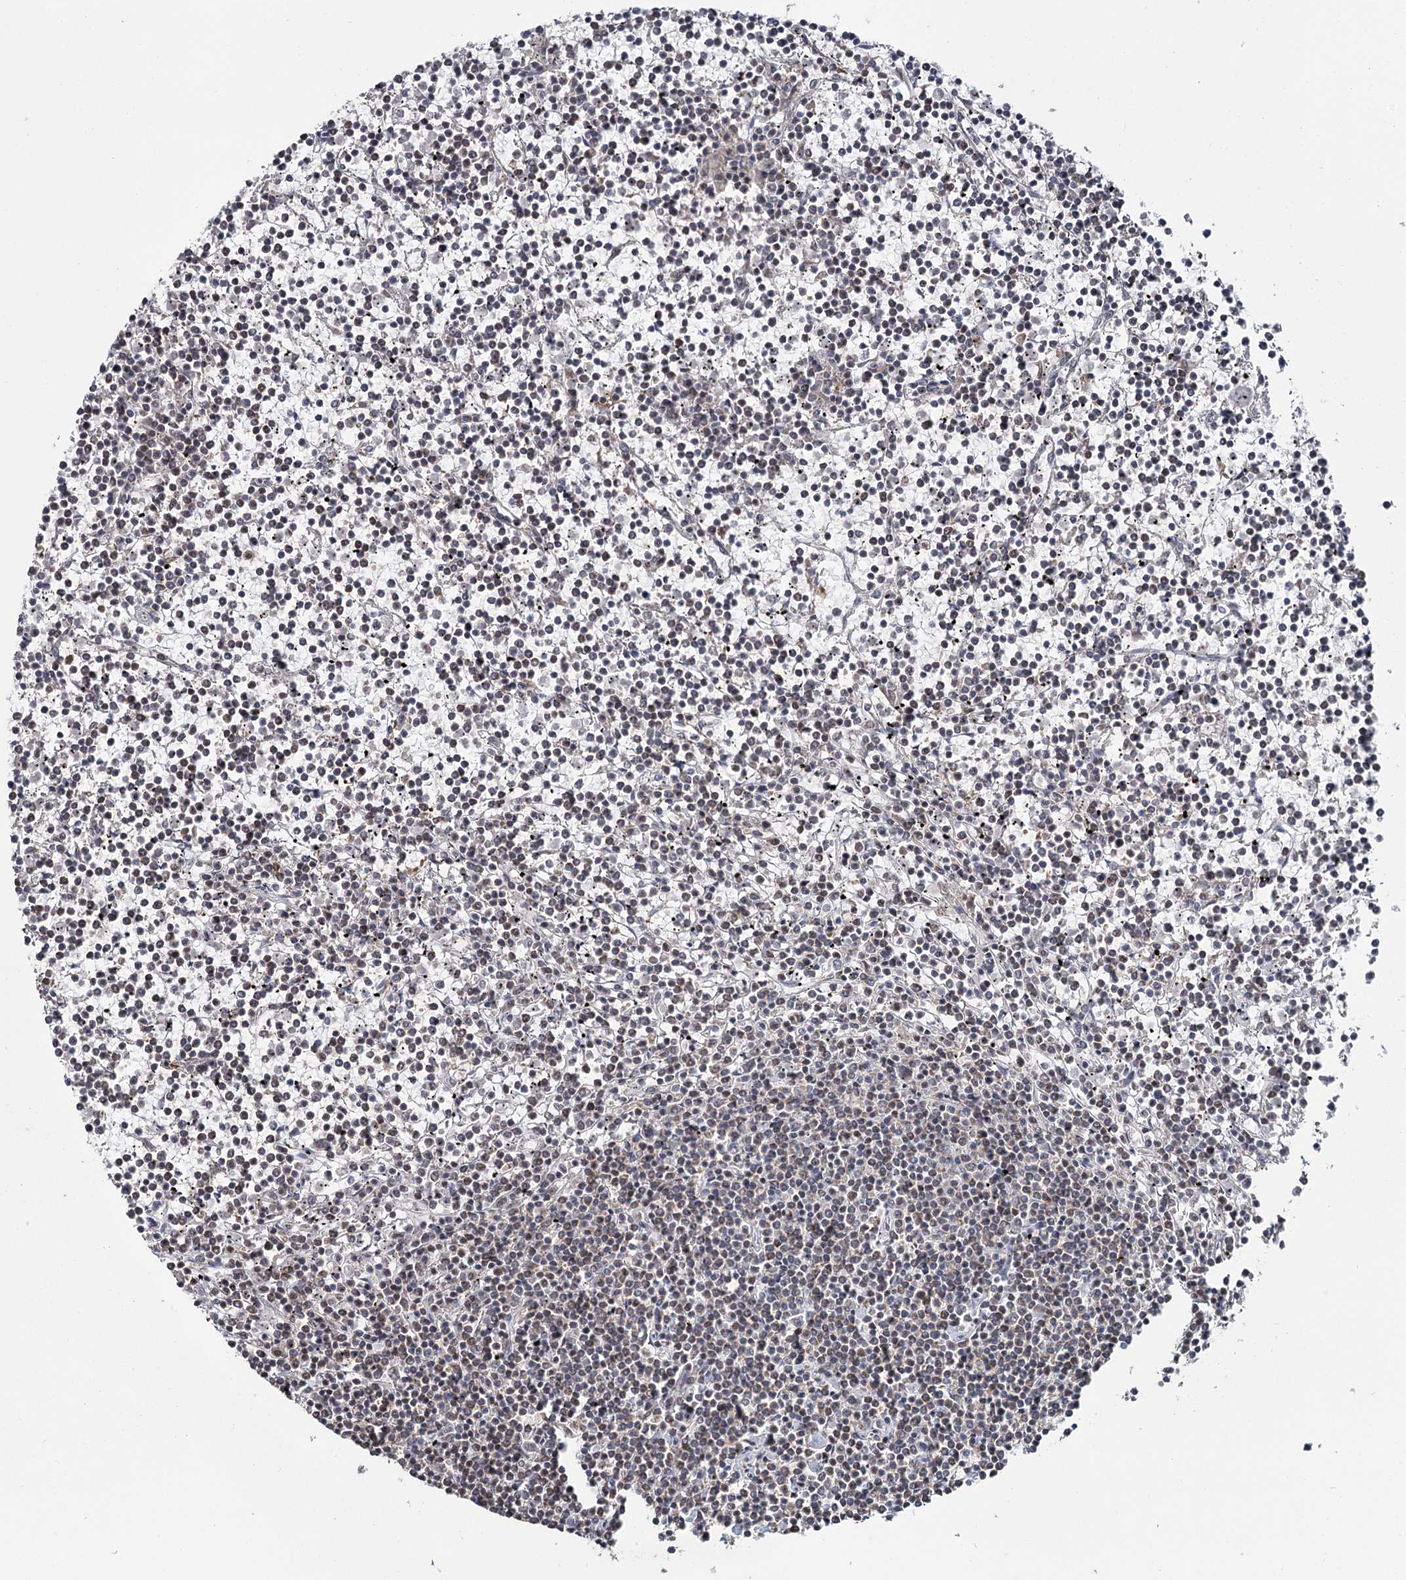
{"staining": {"intensity": "negative", "quantity": "none", "location": "none"}, "tissue": "lymphoma", "cell_type": "Tumor cells", "image_type": "cancer", "snomed": [{"axis": "morphology", "description": "Malignant lymphoma, non-Hodgkin's type, Low grade"}, {"axis": "topography", "description": "Spleen"}], "caption": "Immunohistochemistry of human malignant lymphoma, non-Hodgkin's type (low-grade) displays no expression in tumor cells.", "gene": "PDHX", "patient": {"sex": "female", "age": 19}}